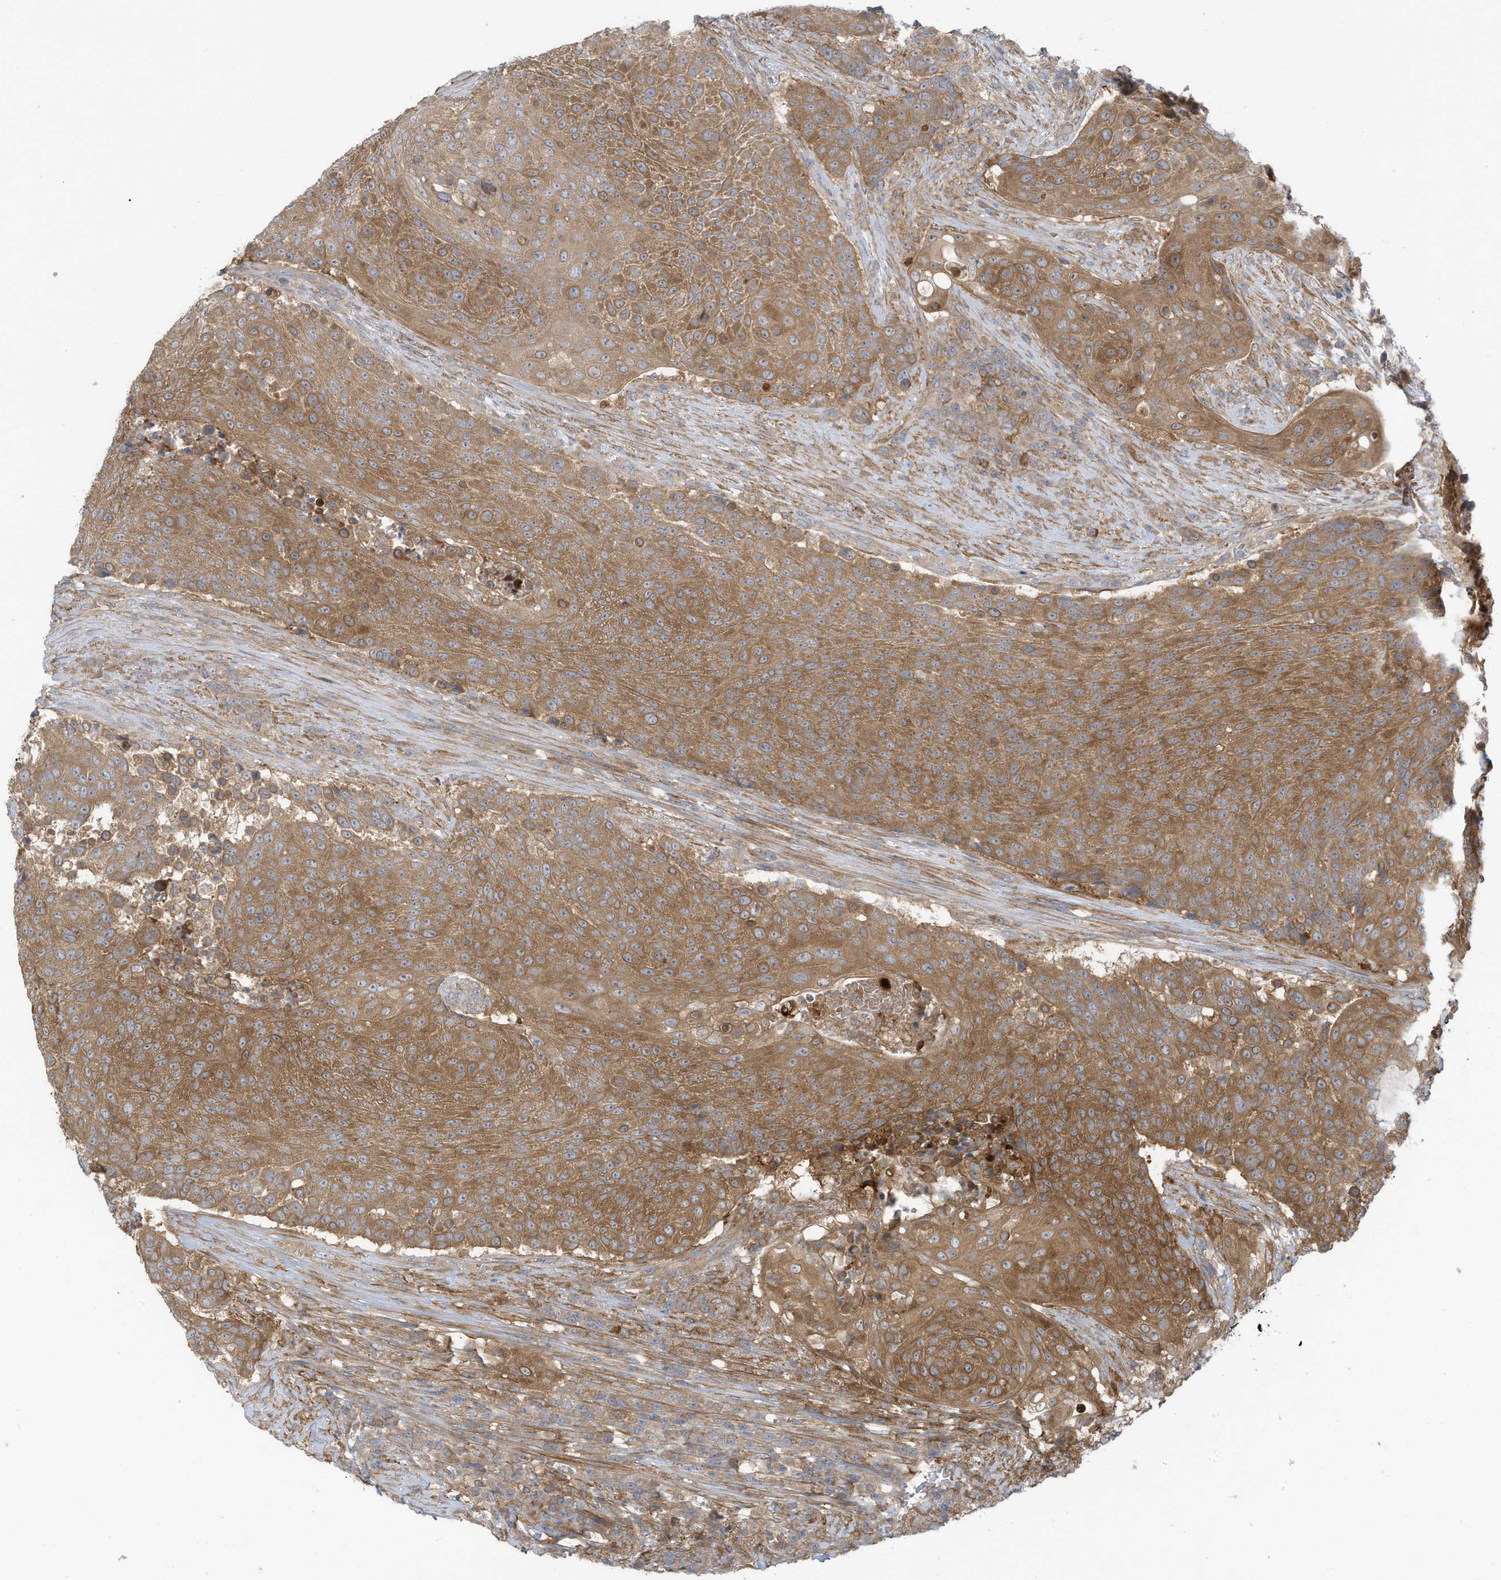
{"staining": {"intensity": "moderate", "quantity": ">75%", "location": "cytoplasmic/membranous"}, "tissue": "urothelial cancer", "cell_type": "Tumor cells", "image_type": "cancer", "snomed": [{"axis": "morphology", "description": "Urothelial carcinoma, High grade"}, {"axis": "topography", "description": "Urinary bladder"}], "caption": "Immunohistochemical staining of urothelial cancer shows medium levels of moderate cytoplasmic/membranous expression in approximately >75% of tumor cells.", "gene": "ADI1", "patient": {"sex": "female", "age": 63}}